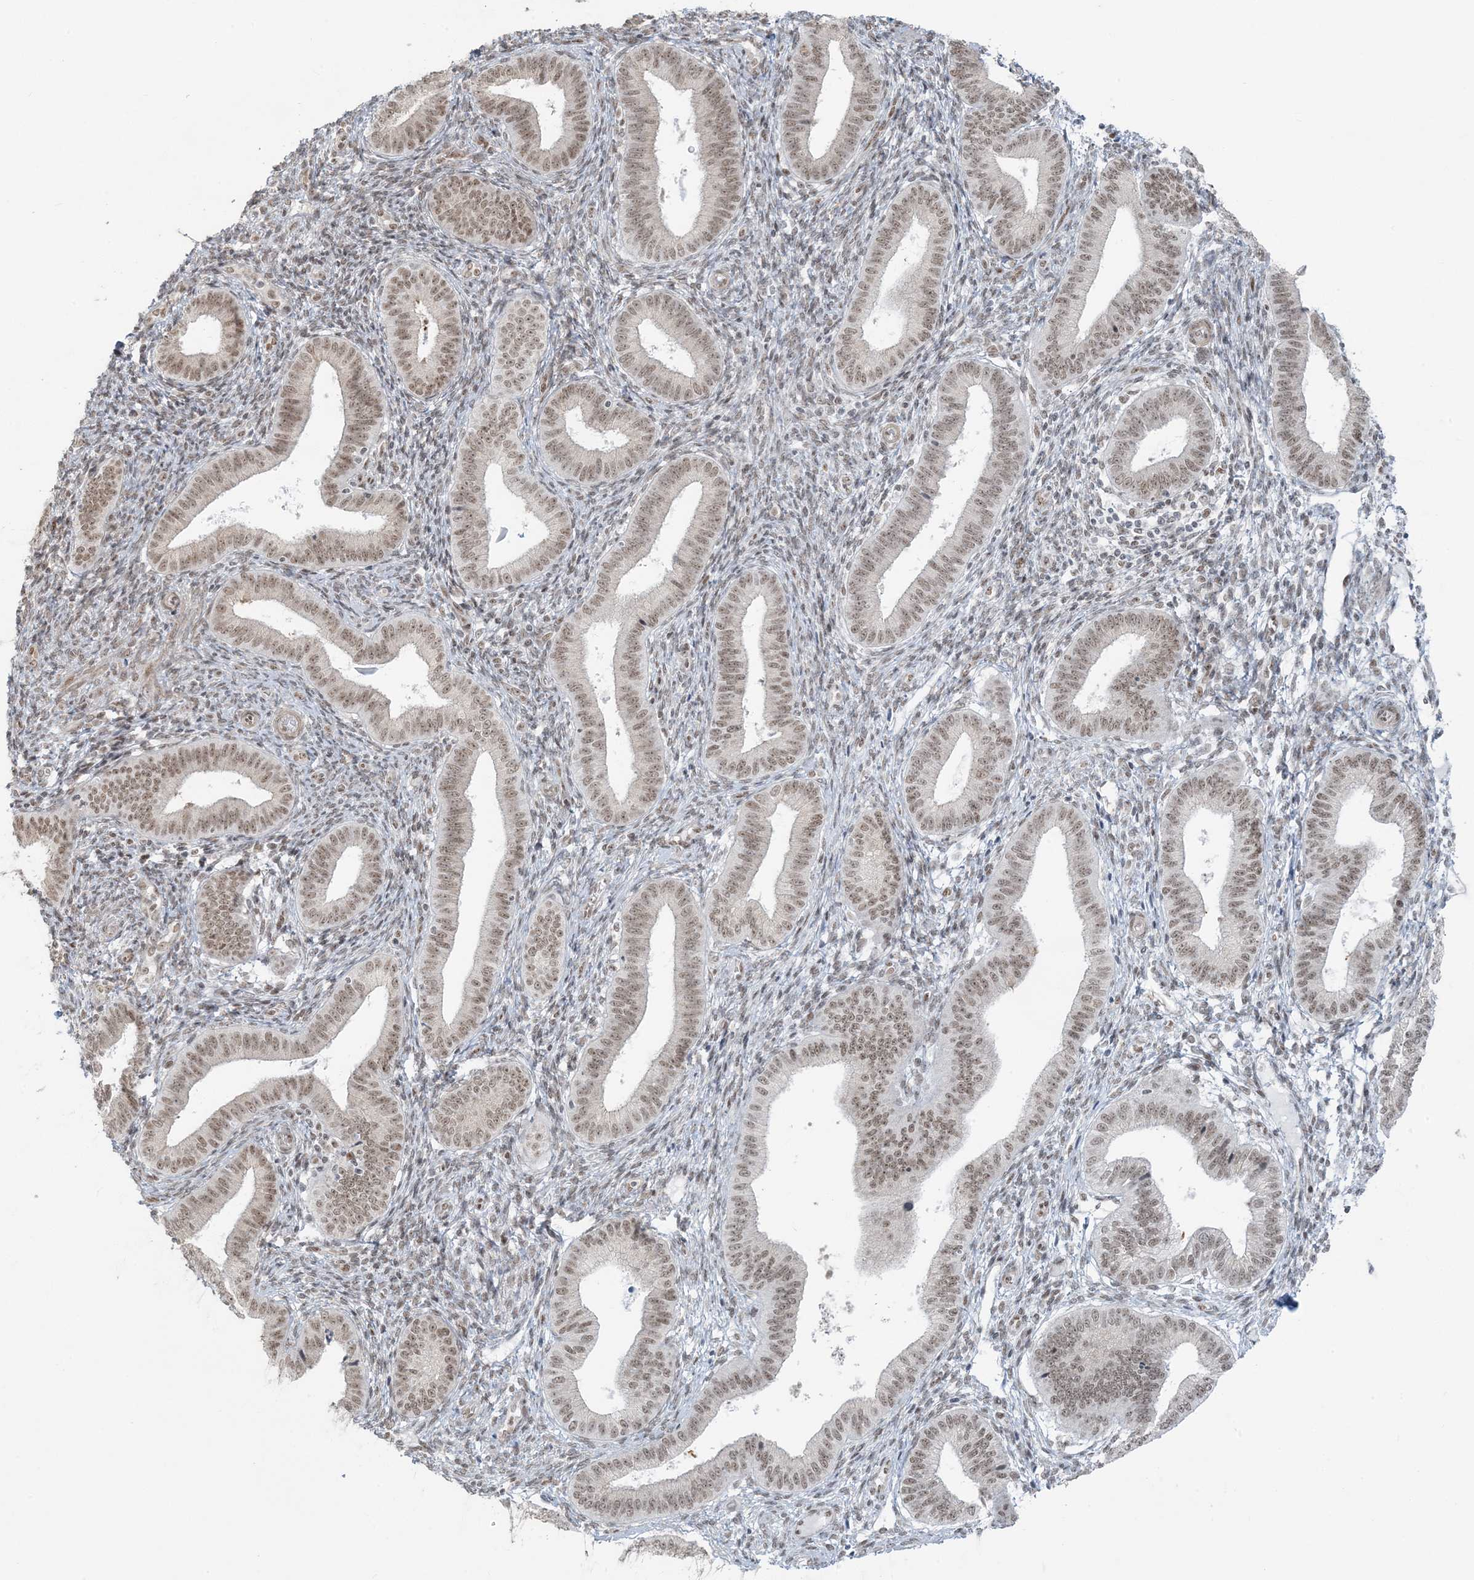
{"staining": {"intensity": "weak", "quantity": "<25%", "location": "nuclear"}, "tissue": "endometrium", "cell_type": "Cells in endometrial stroma", "image_type": "normal", "snomed": [{"axis": "morphology", "description": "Normal tissue, NOS"}, {"axis": "topography", "description": "Endometrium"}], "caption": "Photomicrograph shows no protein expression in cells in endometrial stroma of benign endometrium.", "gene": "ZNF787", "patient": {"sex": "female", "age": 39}}